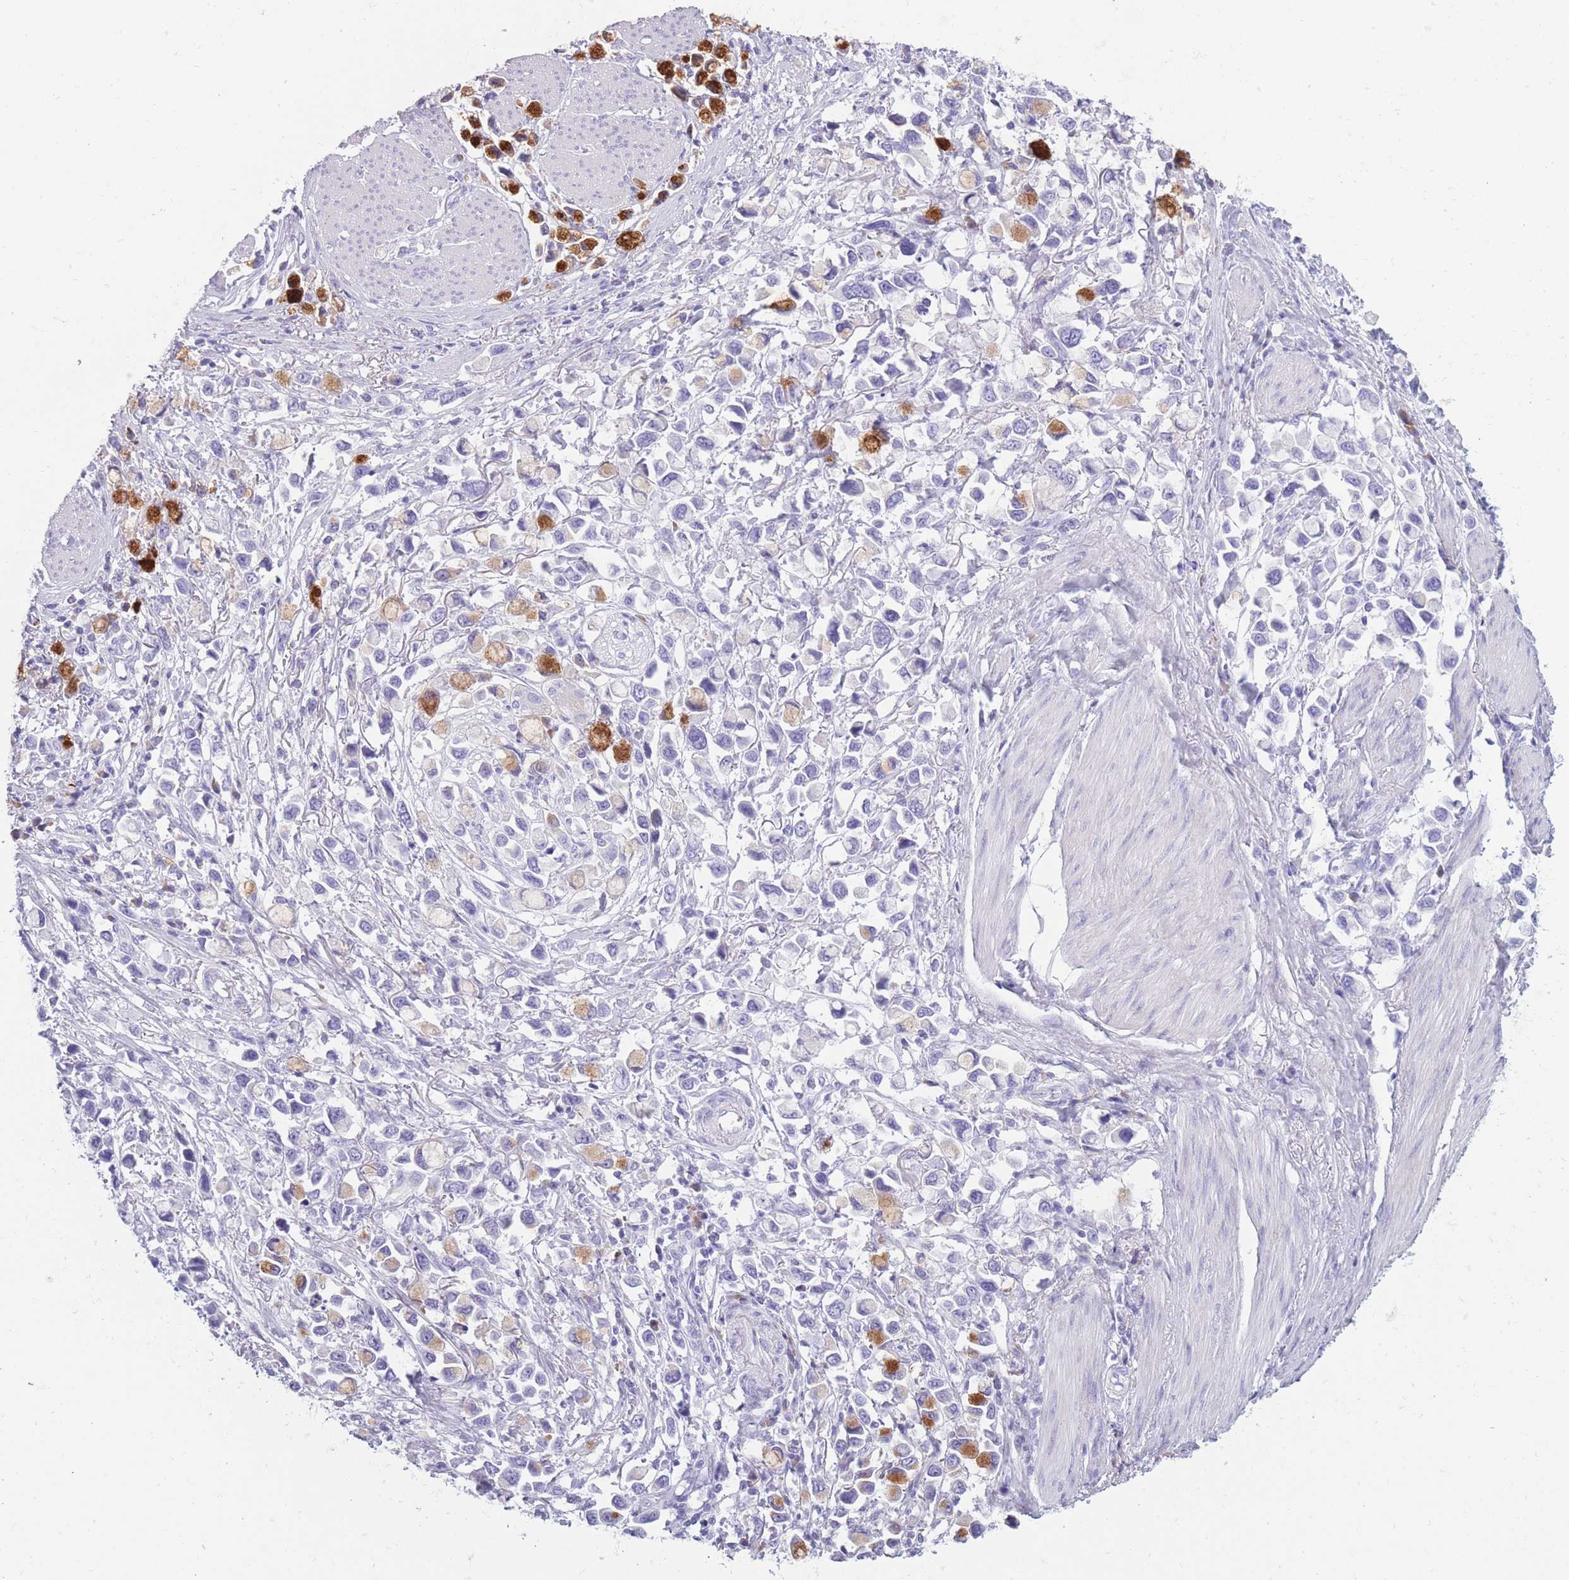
{"staining": {"intensity": "negative", "quantity": "none", "location": "none"}, "tissue": "stomach cancer", "cell_type": "Tumor cells", "image_type": "cancer", "snomed": [{"axis": "morphology", "description": "Adenocarcinoma, NOS"}, {"axis": "topography", "description": "Stomach"}], "caption": "Immunohistochemistry histopathology image of stomach cancer (adenocarcinoma) stained for a protein (brown), which shows no staining in tumor cells. Nuclei are stained in blue.", "gene": "COL27A1", "patient": {"sex": "female", "age": 81}}